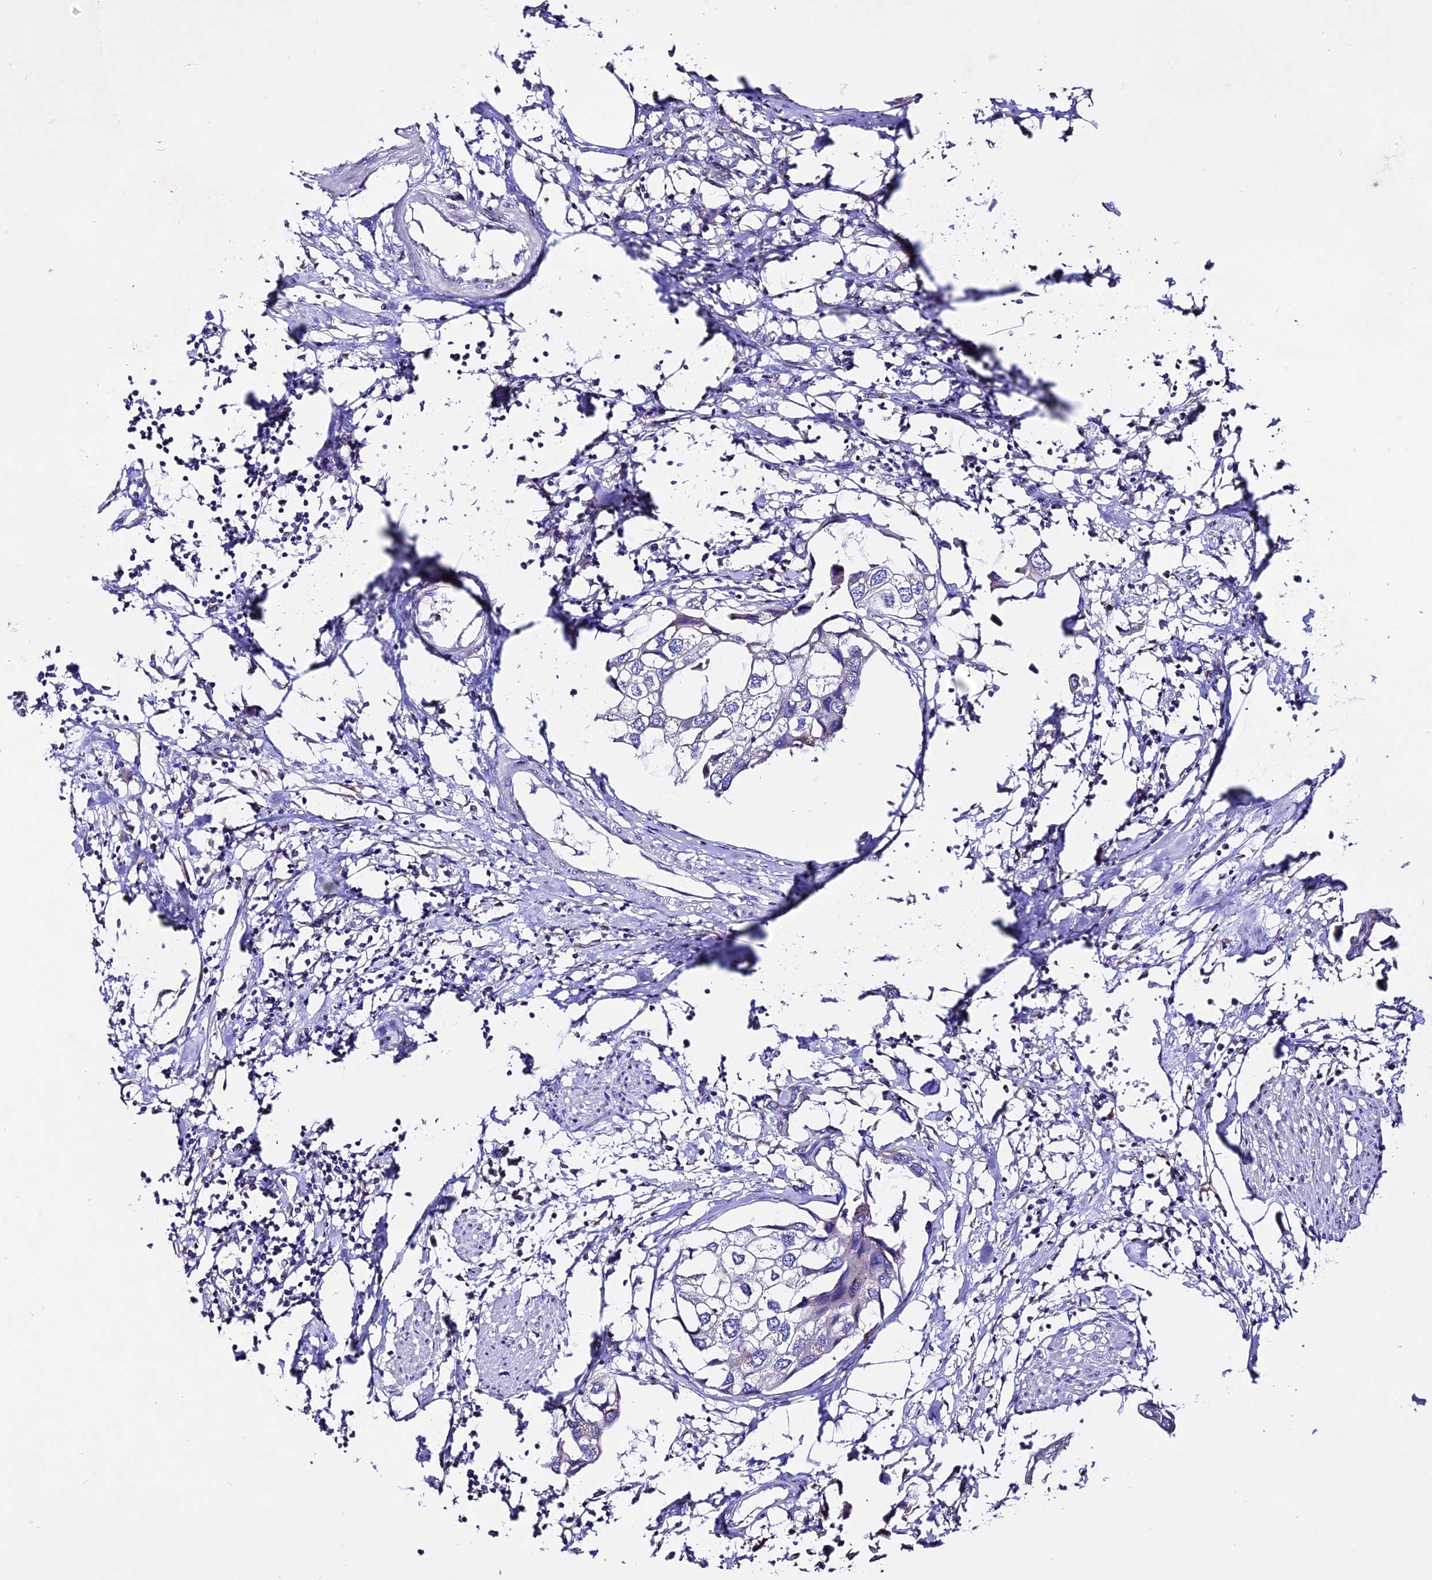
{"staining": {"intensity": "negative", "quantity": "none", "location": "none"}, "tissue": "urothelial cancer", "cell_type": "Tumor cells", "image_type": "cancer", "snomed": [{"axis": "morphology", "description": "Urothelial carcinoma, High grade"}, {"axis": "topography", "description": "Urinary bladder"}], "caption": "Tumor cells are negative for brown protein staining in urothelial cancer.", "gene": "OR51Q1", "patient": {"sex": "male", "age": 64}}